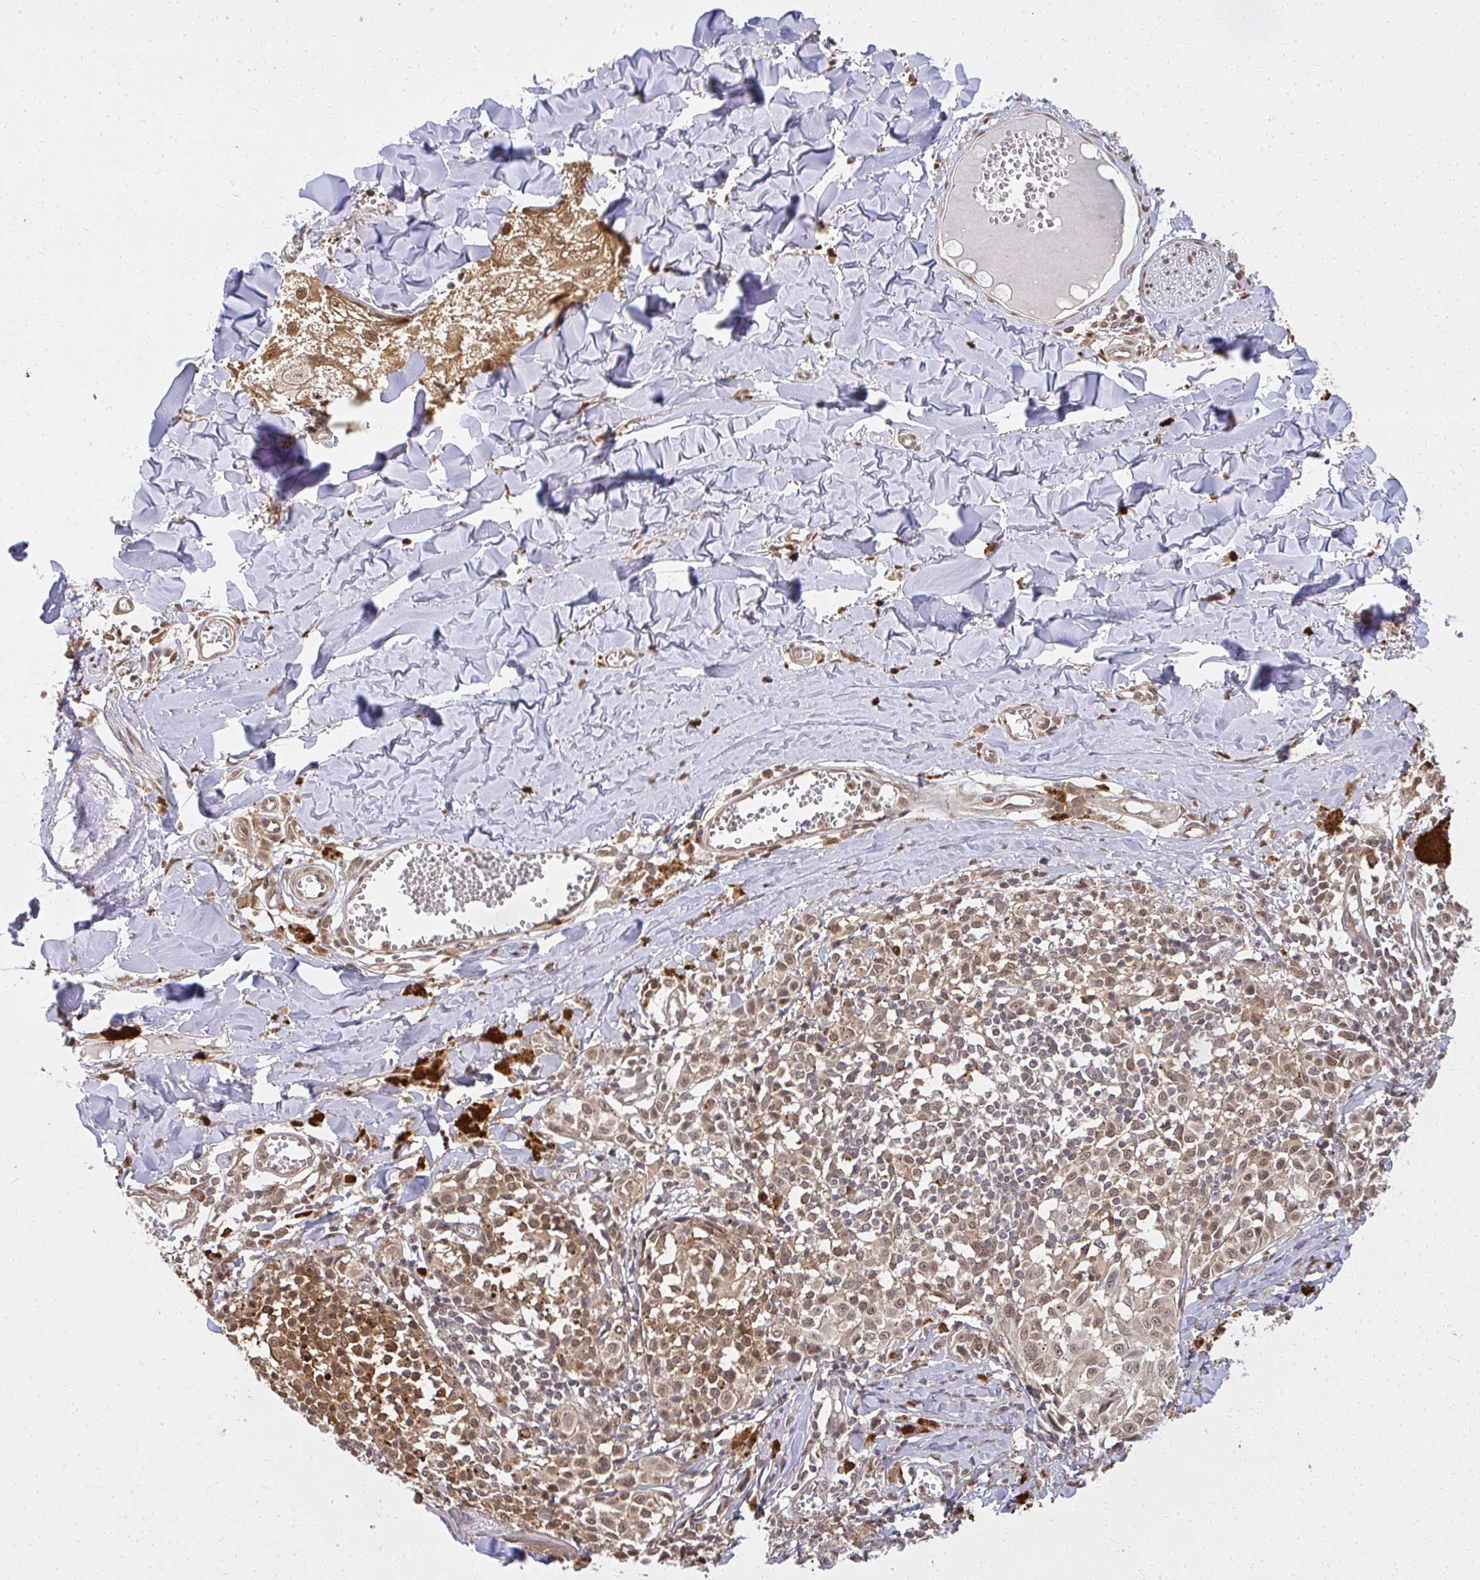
{"staining": {"intensity": "moderate", "quantity": ">75%", "location": "nuclear"}, "tissue": "melanoma", "cell_type": "Tumor cells", "image_type": "cancer", "snomed": [{"axis": "morphology", "description": "Malignant melanoma, NOS"}, {"axis": "topography", "description": "Skin"}], "caption": "The histopathology image demonstrates immunohistochemical staining of melanoma. There is moderate nuclear positivity is appreciated in approximately >75% of tumor cells.", "gene": "LARS2", "patient": {"sex": "female", "age": 43}}